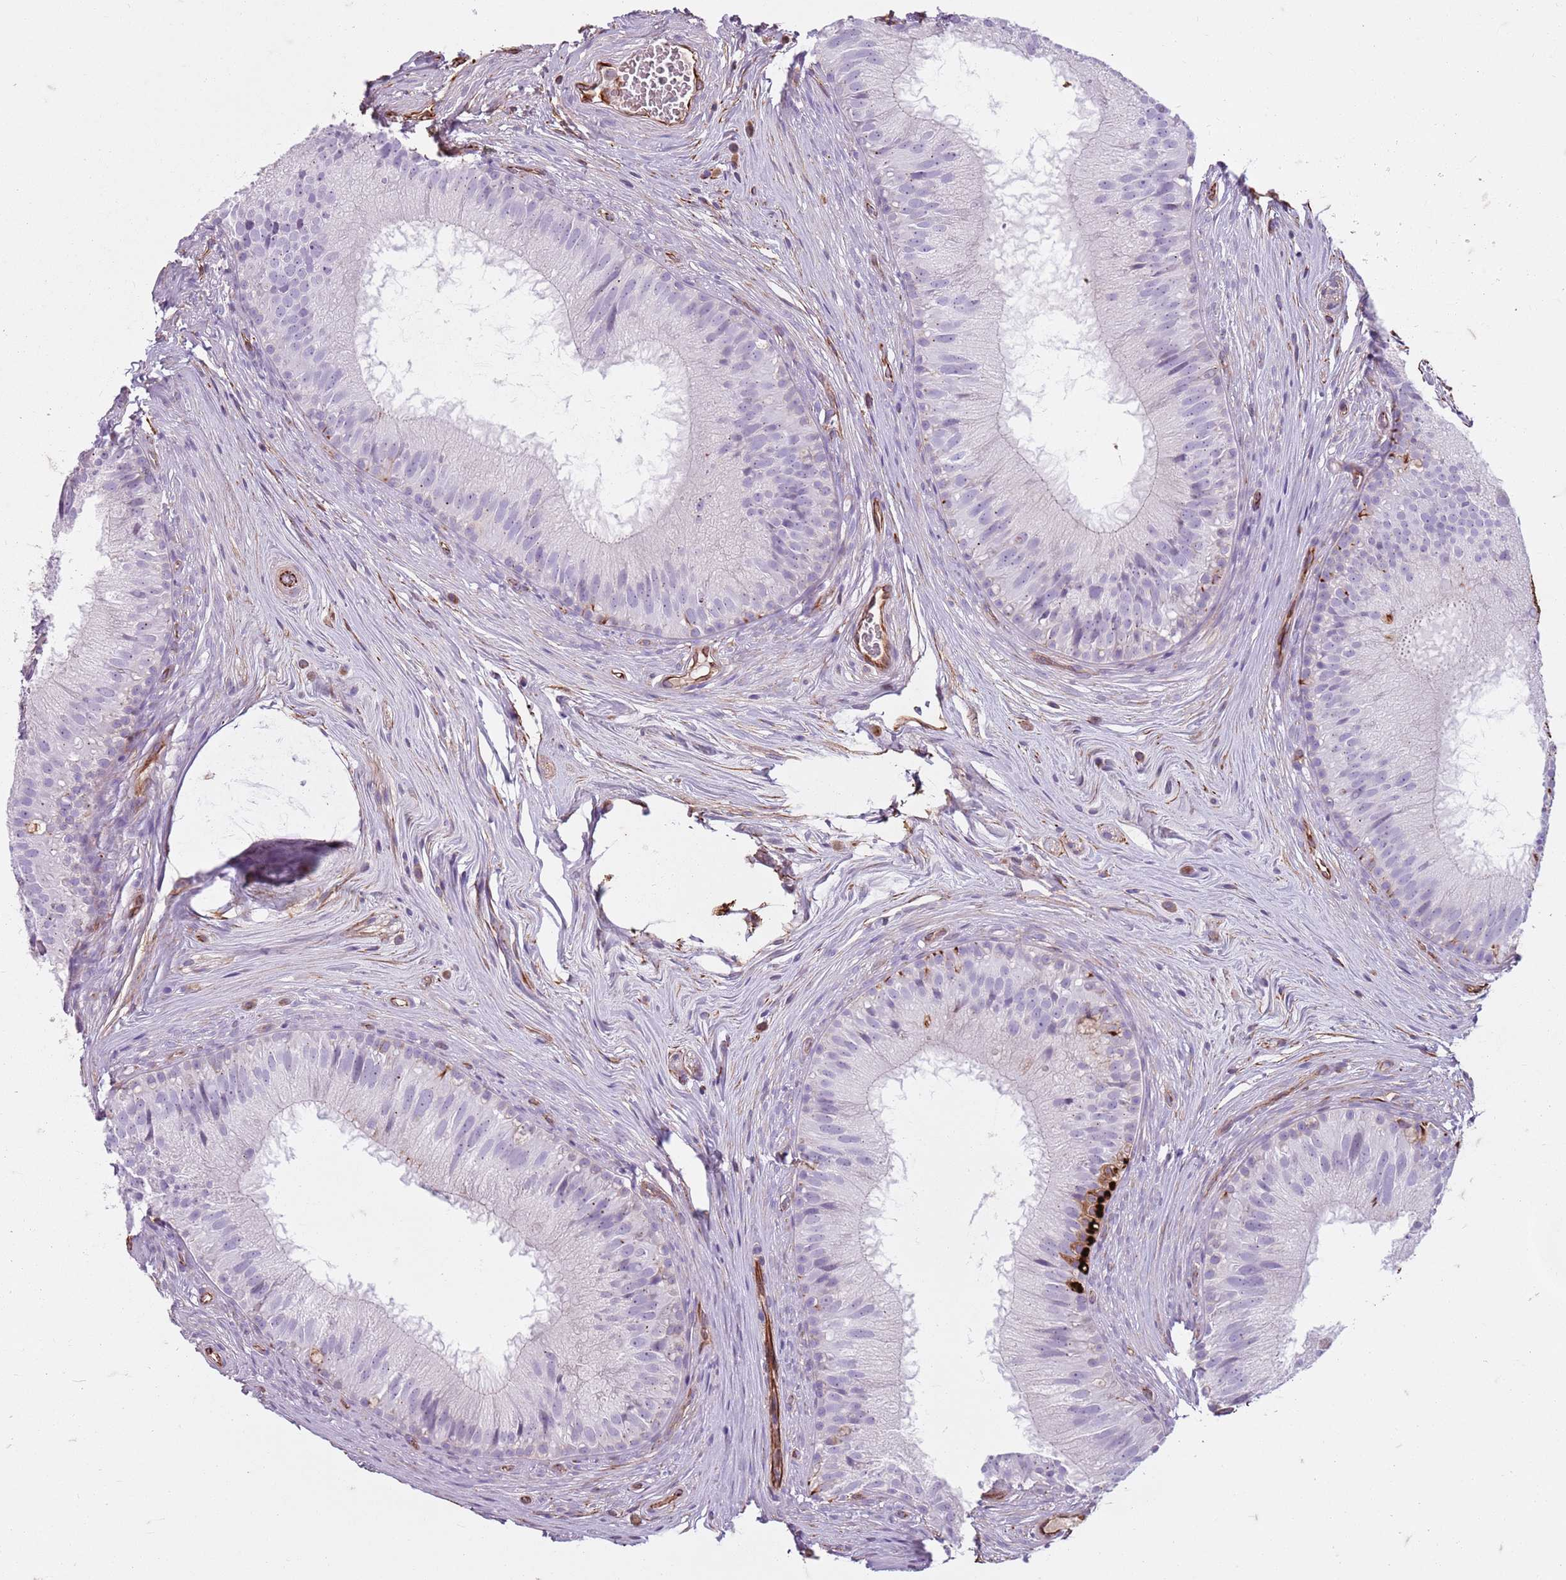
{"staining": {"intensity": "moderate", "quantity": "25%-75%", "location": "cytoplasmic/membranous"}, "tissue": "epididymis", "cell_type": "Glandular cells", "image_type": "normal", "snomed": [{"axis": "morphology", "description": "Normal tissue, NOS"}, {"axis": "topography", "description": "Epididymis"}], "caption": "Immunohistochemistry (IHC) of benign human epididymis demonstrates medium levels of moderate cytoplasmic/membranous positivity in about 25%-75% of glandular cells.", "gene": "TAS2R38", "patient": {"sex": "male", "age": 34}}